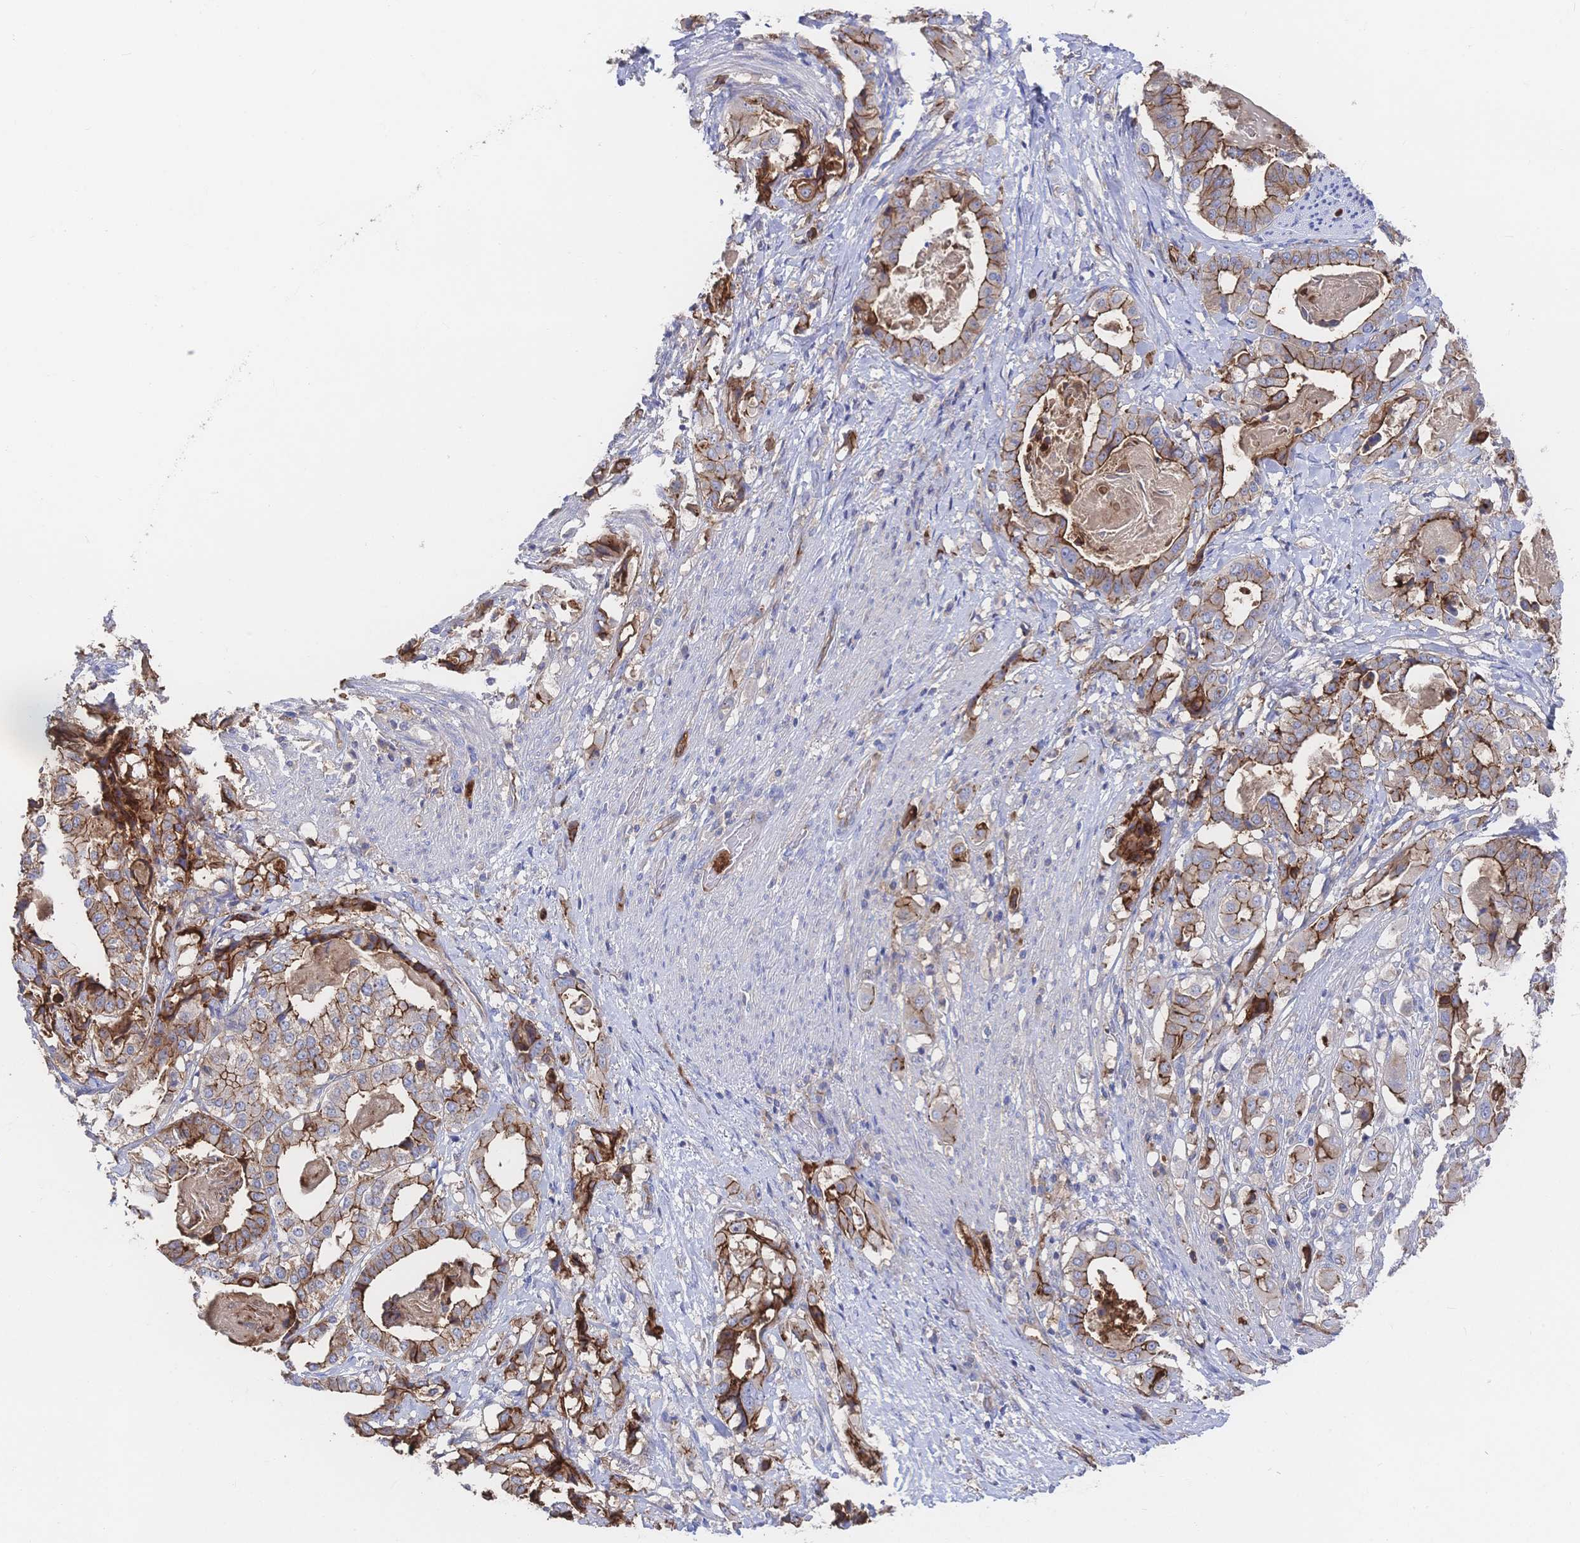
{"staining": {"intensity": "moderate", "quantity": ">75%", "location": "cytoplasmic/membranous"}, "tissue": "stomach cancer", "cell_type": "Tumor cells", "image_type": "cancer", "snomed": [{"axis": "morphology", "description": "Adenocarcinoma, NOS"}, {"axis": "topography", "description": "Stomach"}], "caption": "A medium amount of moderate cytoplasmic/membranous positivity is appreciated in about >75% of tumor cells in stomach cancer (adenocarcinoma) tissue.", "gene": "F11R", "patient": {"sex": "male", "age": 48}}